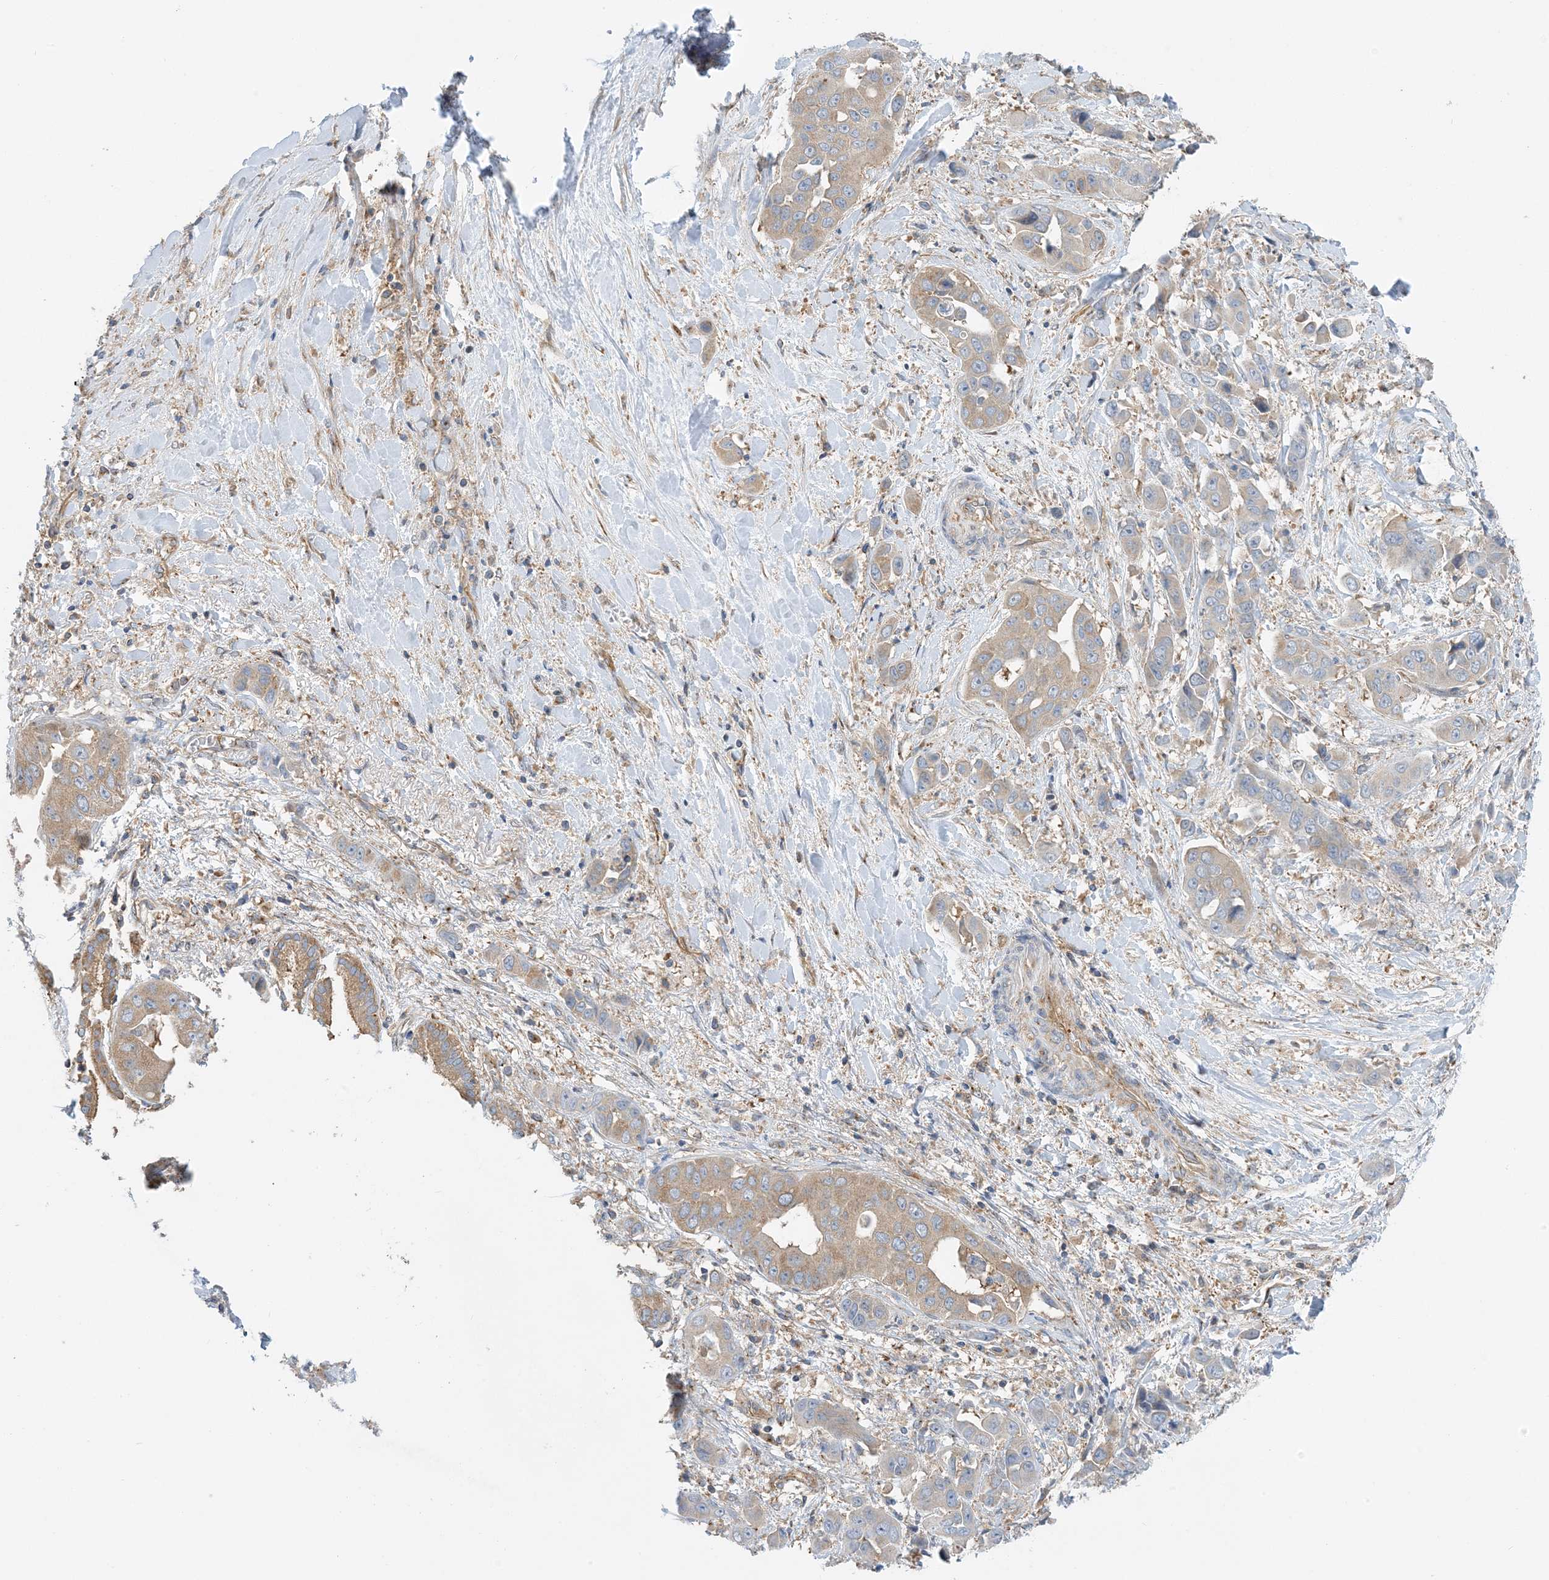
{"staining": {"intensity": "weak", "quantity": "25%-75%", "location": "cytoplasmic/membranous"}, "tissue": "liver cancer", "cell_type": "Tumor cells", "image_type": "cancer", "snomed": [{"axis": "morphology", "description": "Cholangiocarcinoma"}, {"axis": "topography", "description": "Liver"}], "caption": "A brown stain highlights weak cytoplasmic/membranous positivity of a protein in human liver cholangiocarcinoma tumor cells. Nuclei are stained in blue.", "gene": "SIDT1", "patient": {"sex": "female", "age": 52}}